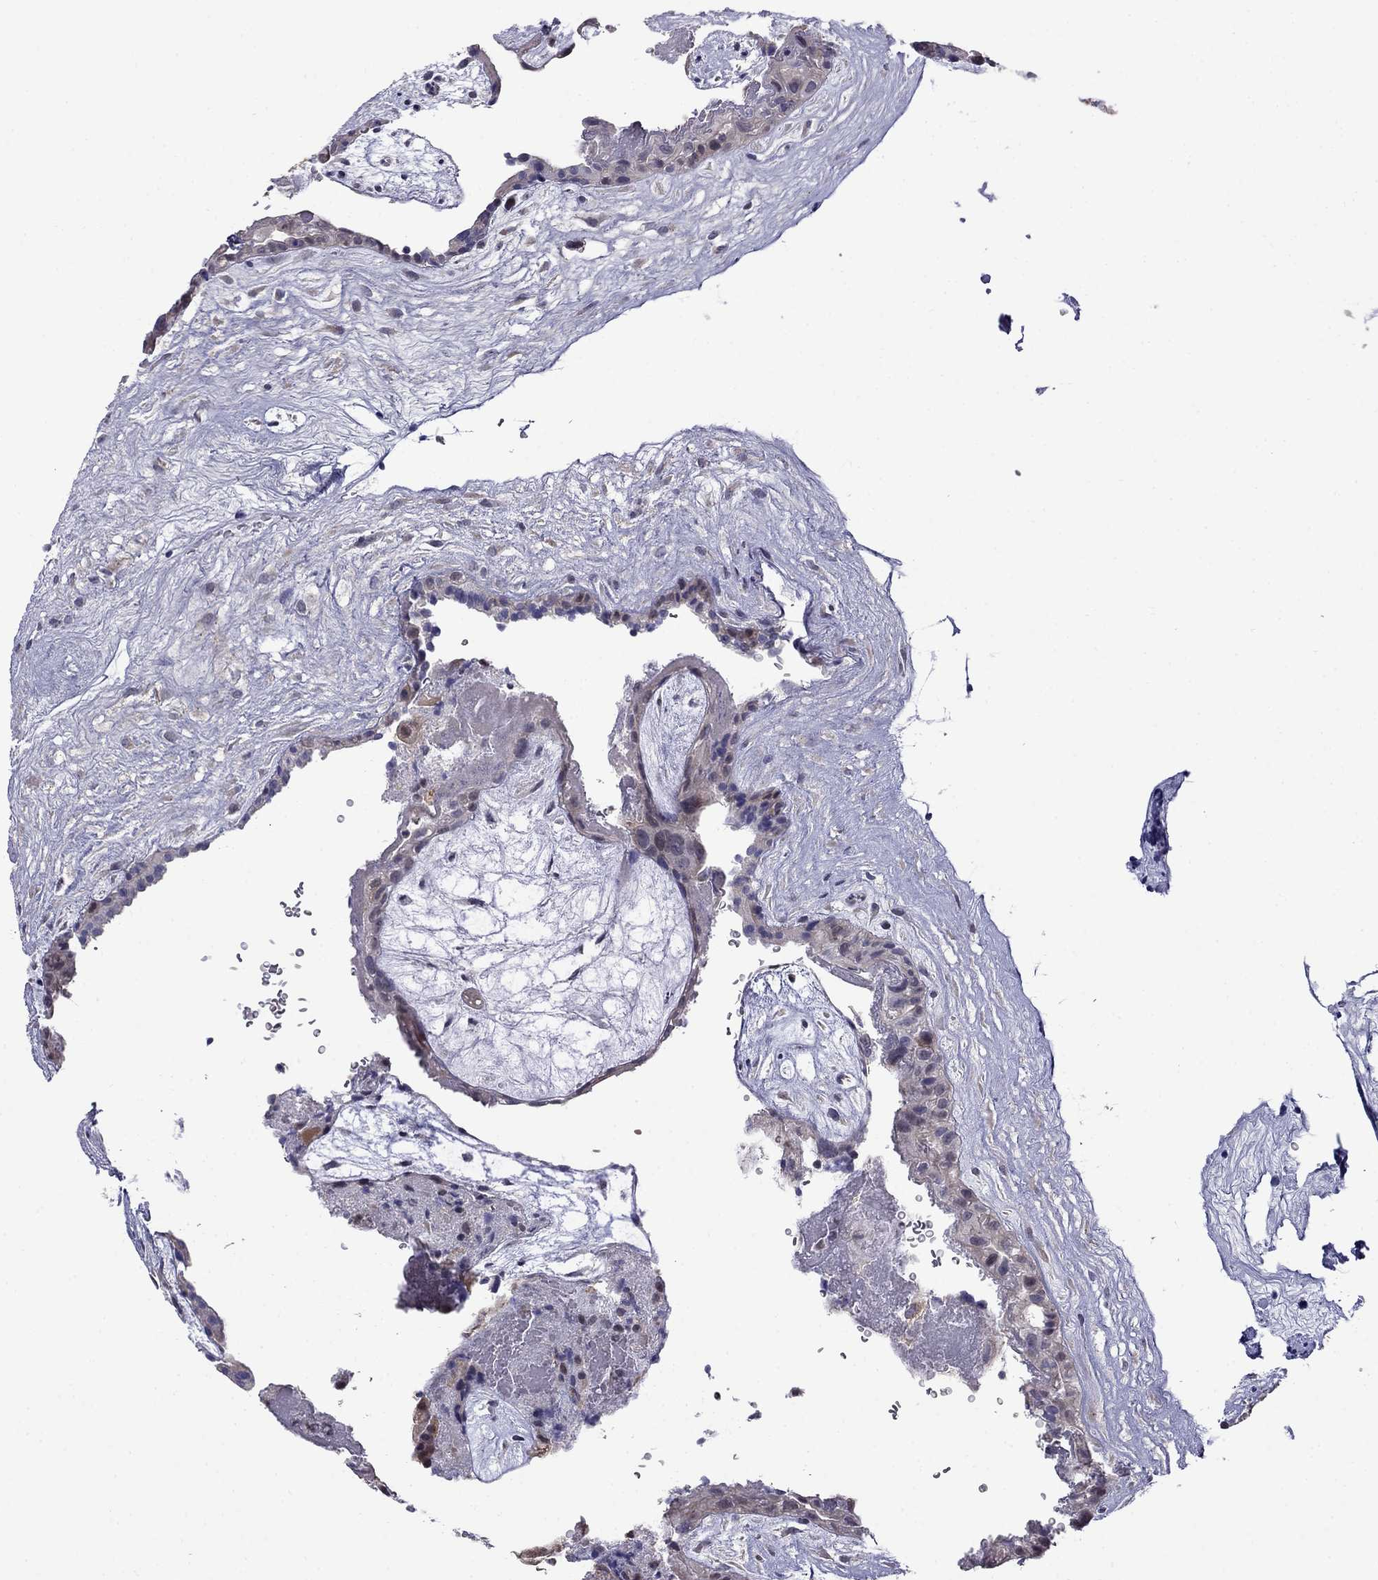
{"staining": {"intensity": "negative", "quantity": "none", "location": "none"}, "tissue": "placenta", "cell_type": "Decidual cells", "image_type": "normal", "snomed": [{"axis": "morphology", "description": "Normal tissue, NOS"}, {"axis": "topography", "description": "Placenta"}], "caption": "Immunohistochemical staining of normal placenta demonstrates no significant positivity in decidual cells.", "gene": "LRRC39", "patient": {"sex": "female", "age": 19}}